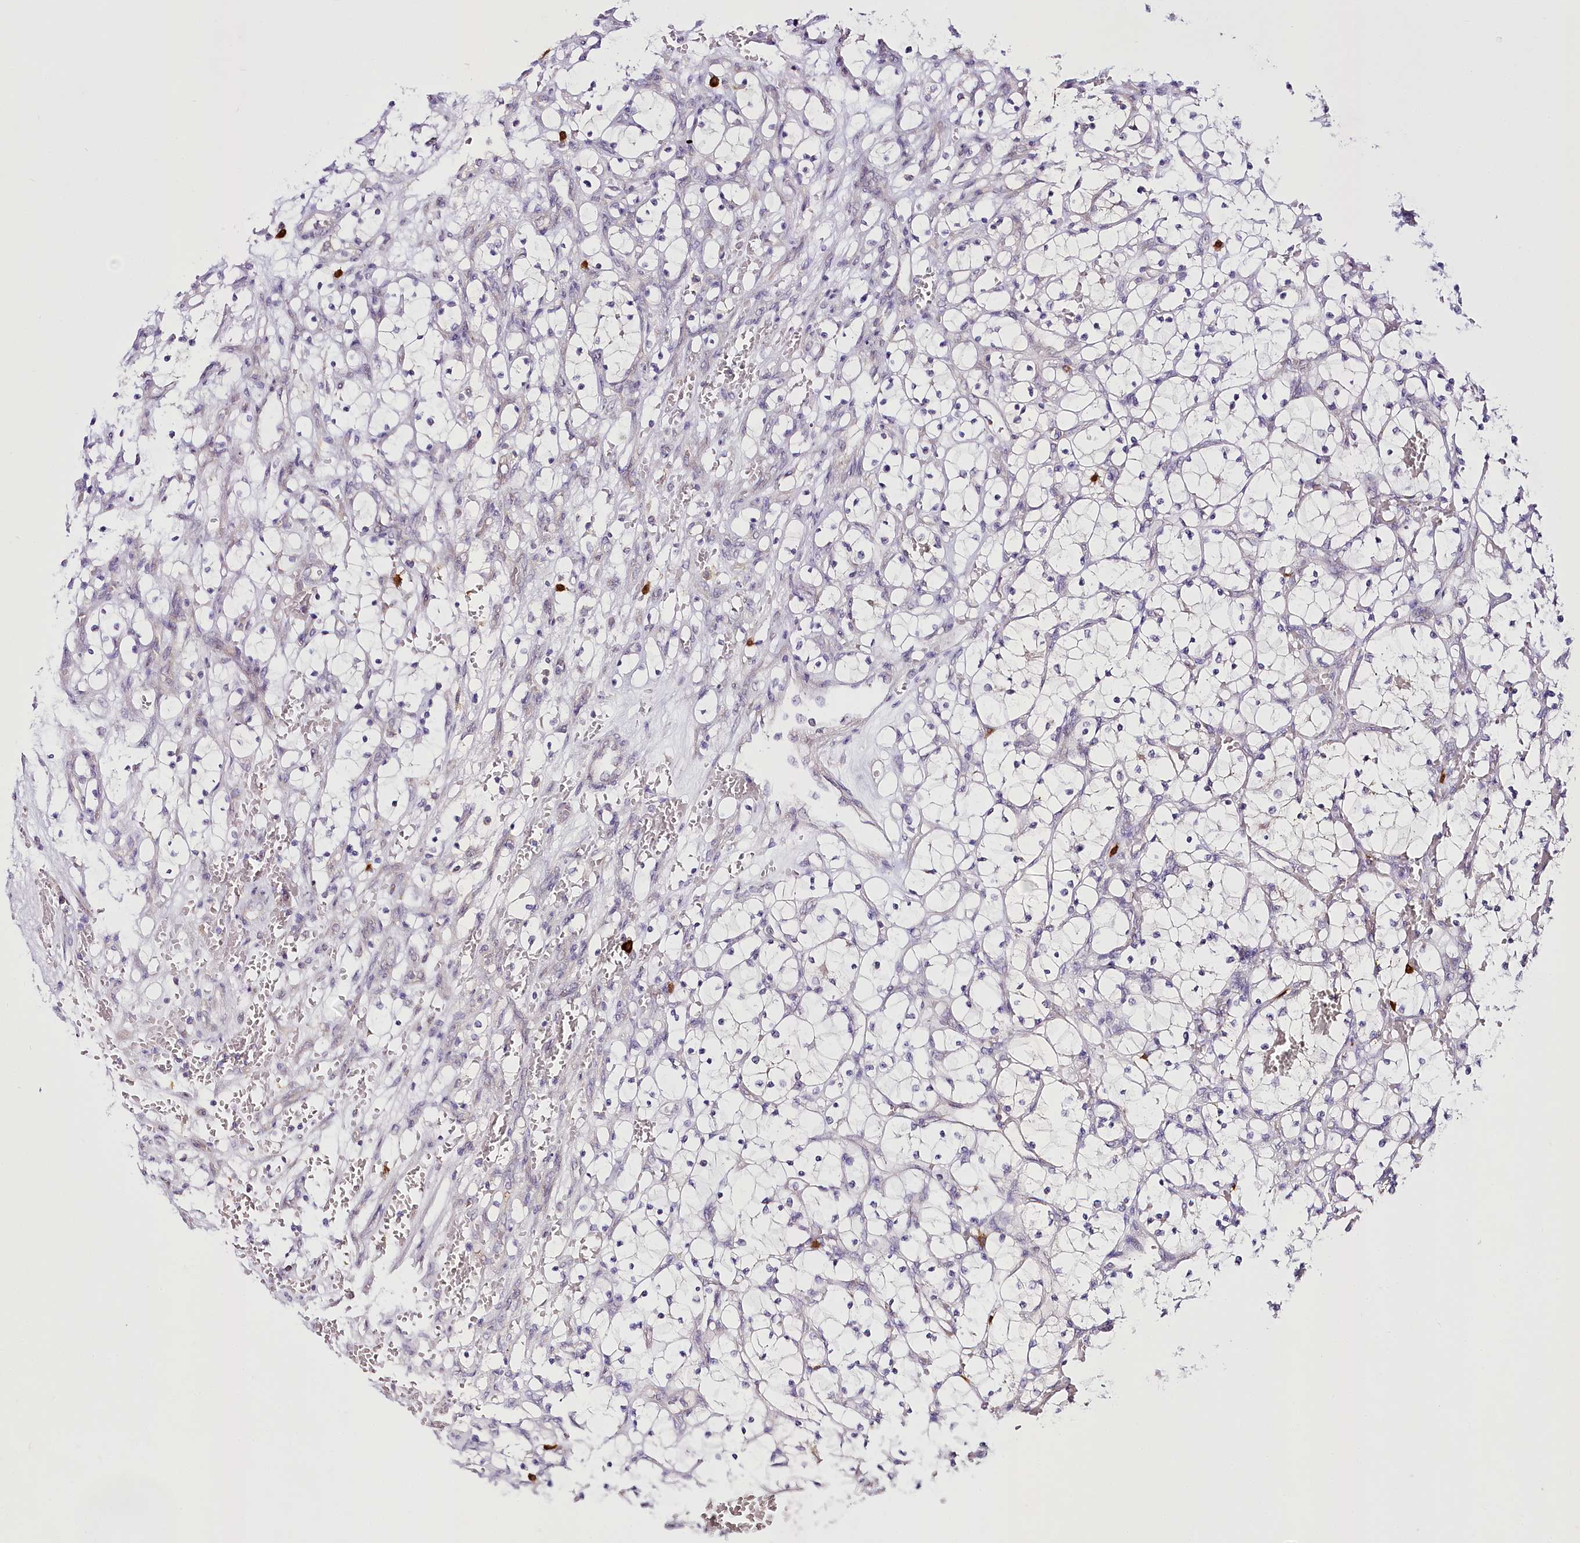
{"staining": {"intensity": "negative", "quantity": "none", "location": "none"}, "tissue": "renal cancer", "cell_type": "Tumor cells", "image_type": "cancer", "snomed": [{"axis": "morphology", "description": "Adenocarcinoma, NOS"}, {"axis": "topography", "description": "Kidney"}], "caption": "Renal cancer was stained to show a protein in brown. There is no significant positivity in tumor cells.", "gene": "VWA5A", "patient": {"sex": "female", "age": 69}}